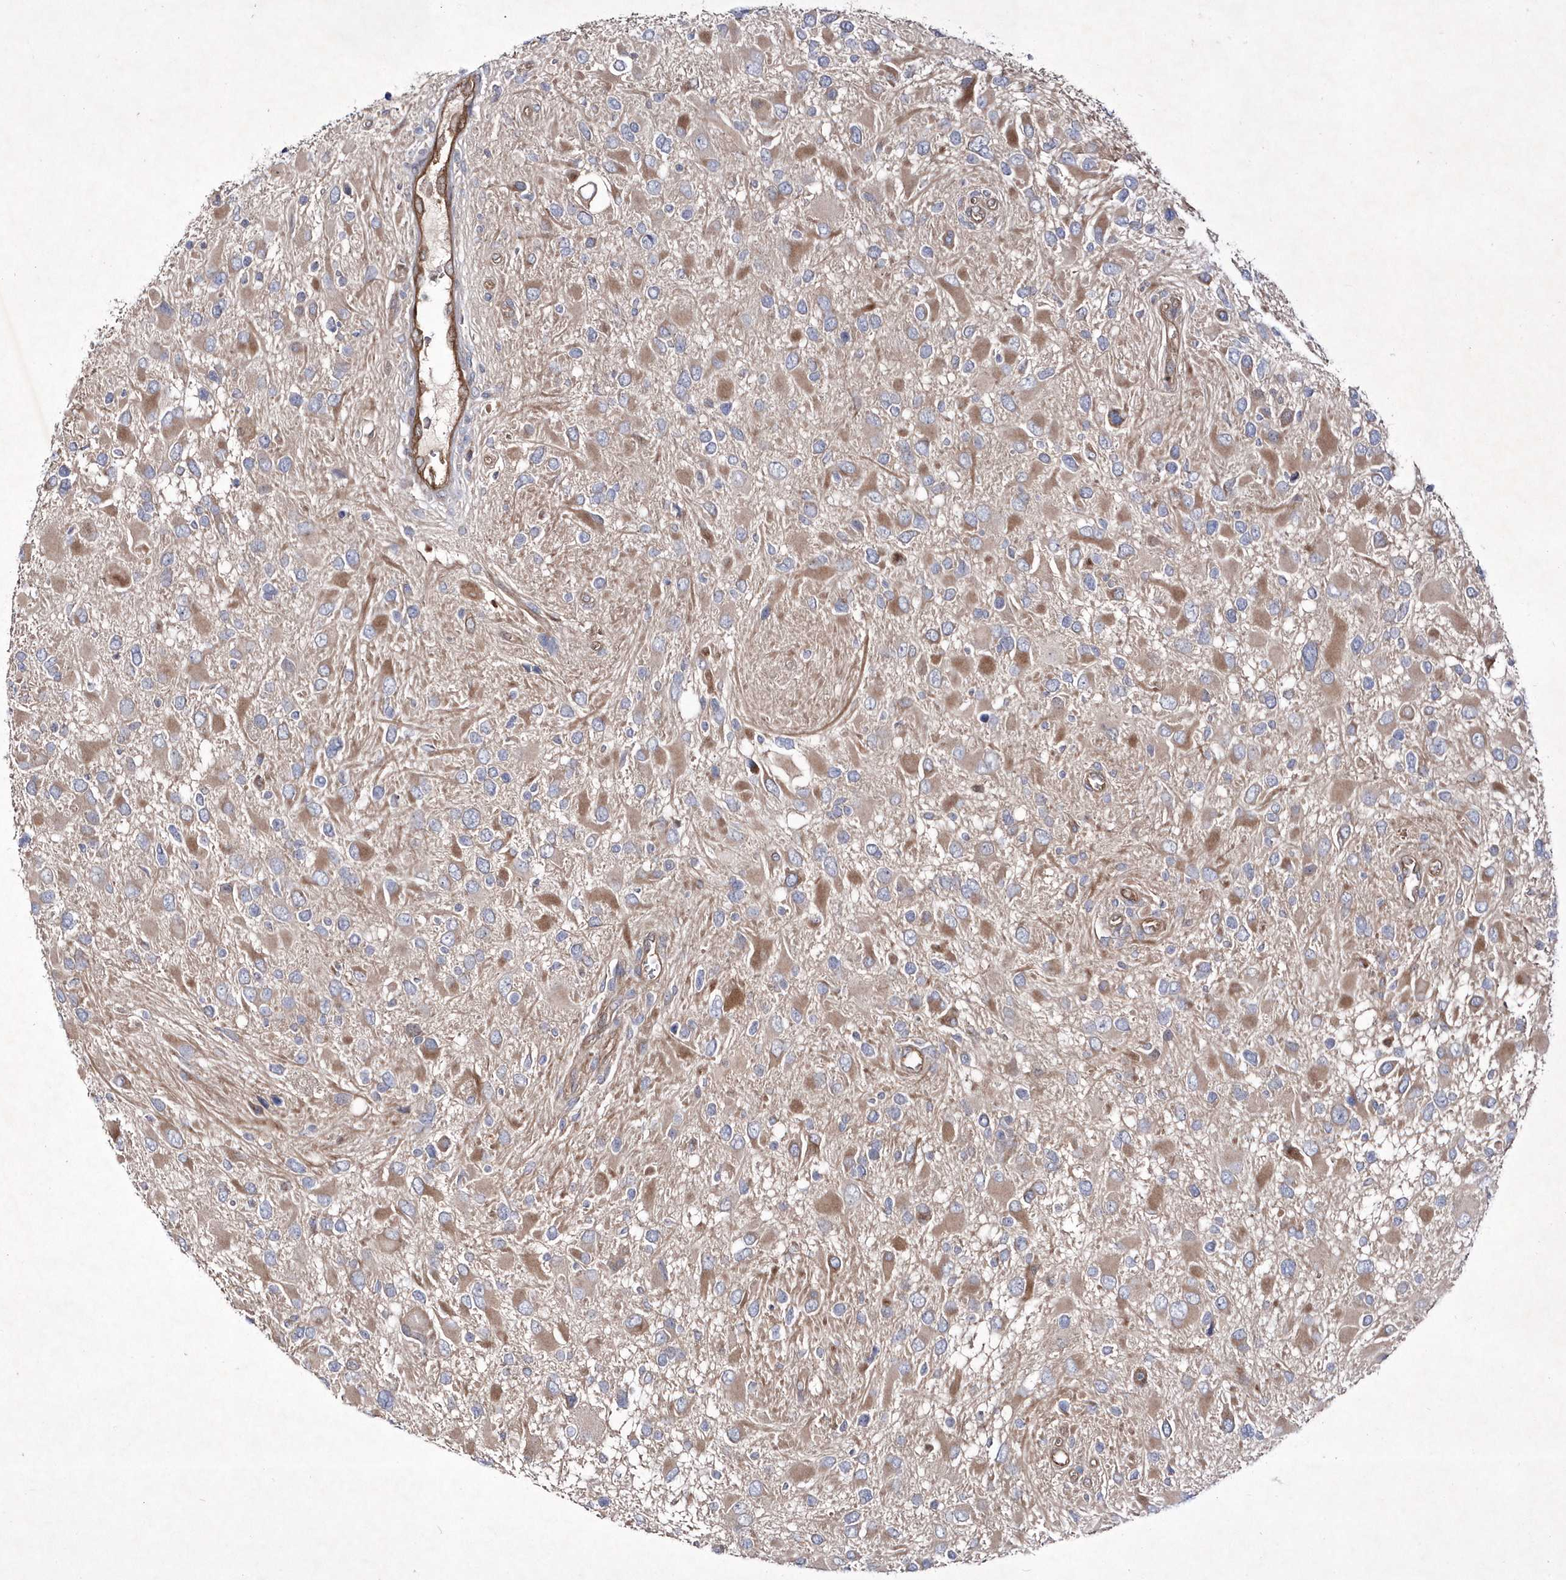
{"staining": {"intensity": "moderate", "quantity": "<25%", "location": "cytoplasmic/membranous"}, "tissue": "glioma", "cell_type": "Tumor cells", "image_type": "cancer", "snomed": [{"axis": "morphology", "description": "Glioma, malignant, High grade"}, {"axis": "topography", "description": "Brain"}], "caption": "Immunohistochemical staining of glioma shows low levels of moderate cytoplasmic/membranous positivity in approximately <25% of tumor cells. (DAB = brown stain, brightfield microscopy at high magnification).", "gene": "DSPP", "patient": {"sex": "male", "age": 53}}